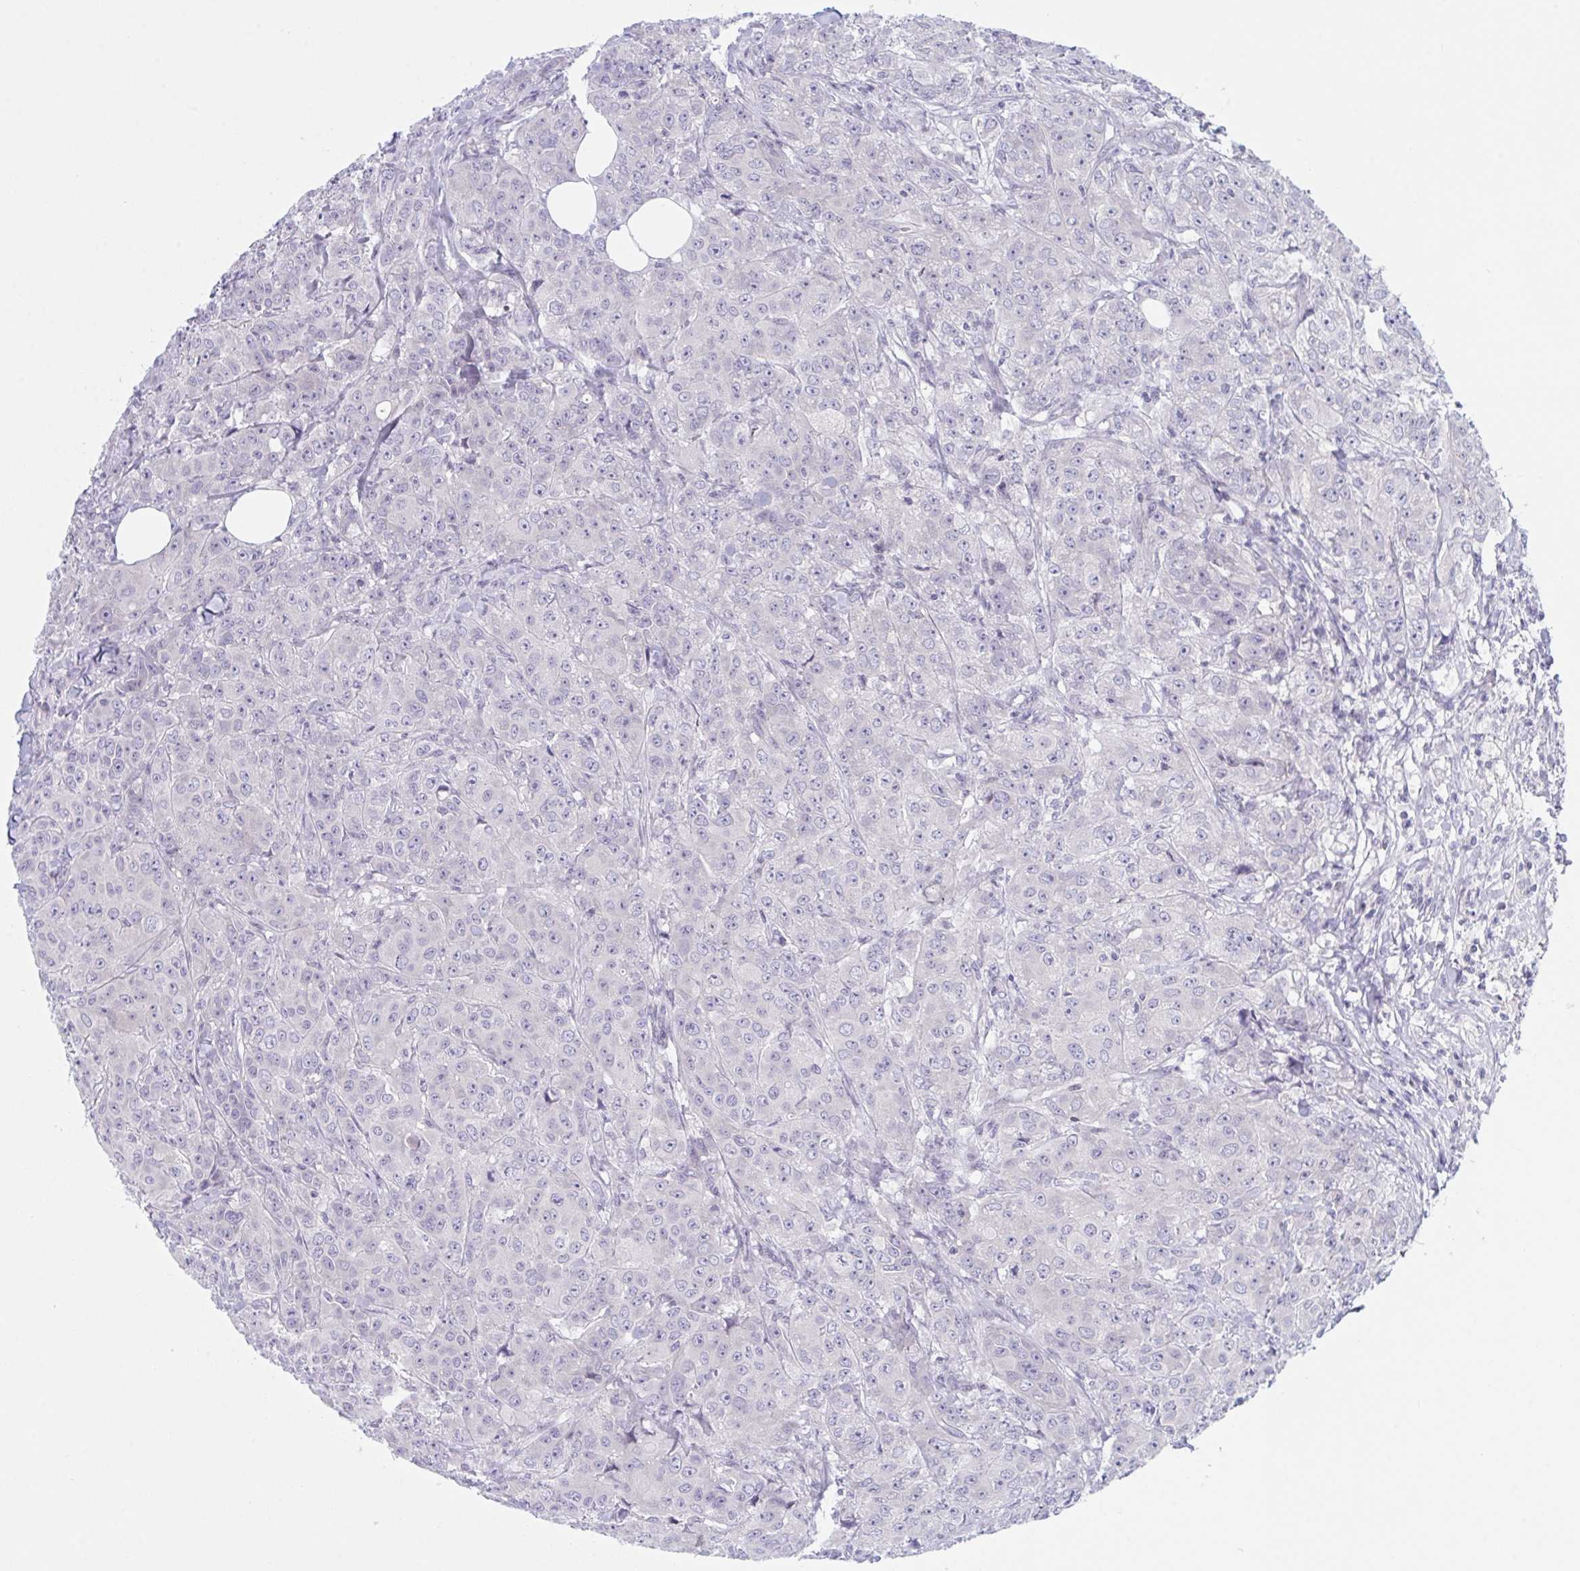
{"staining": {"intensity": "negative", "quantity": "none", "location": "none"}, "tissue": "breast cancer", "cell_type": "Tumor cells", "image_type": "cancer", "snomed": [{"axis": "morphology", "description": "Normal tissue, NOS"}, {"axis": "morphology", "description": "Duct carcinoma"}, {"axis": "topography", "description": "Breast"}], "caption": "DAB immunohistochemical staining of human breast intraductal carcinoma reveals no significant positivity in tumor cells.", "gene": "NAA30", "patient": {"sex": "female", "age": 43}}